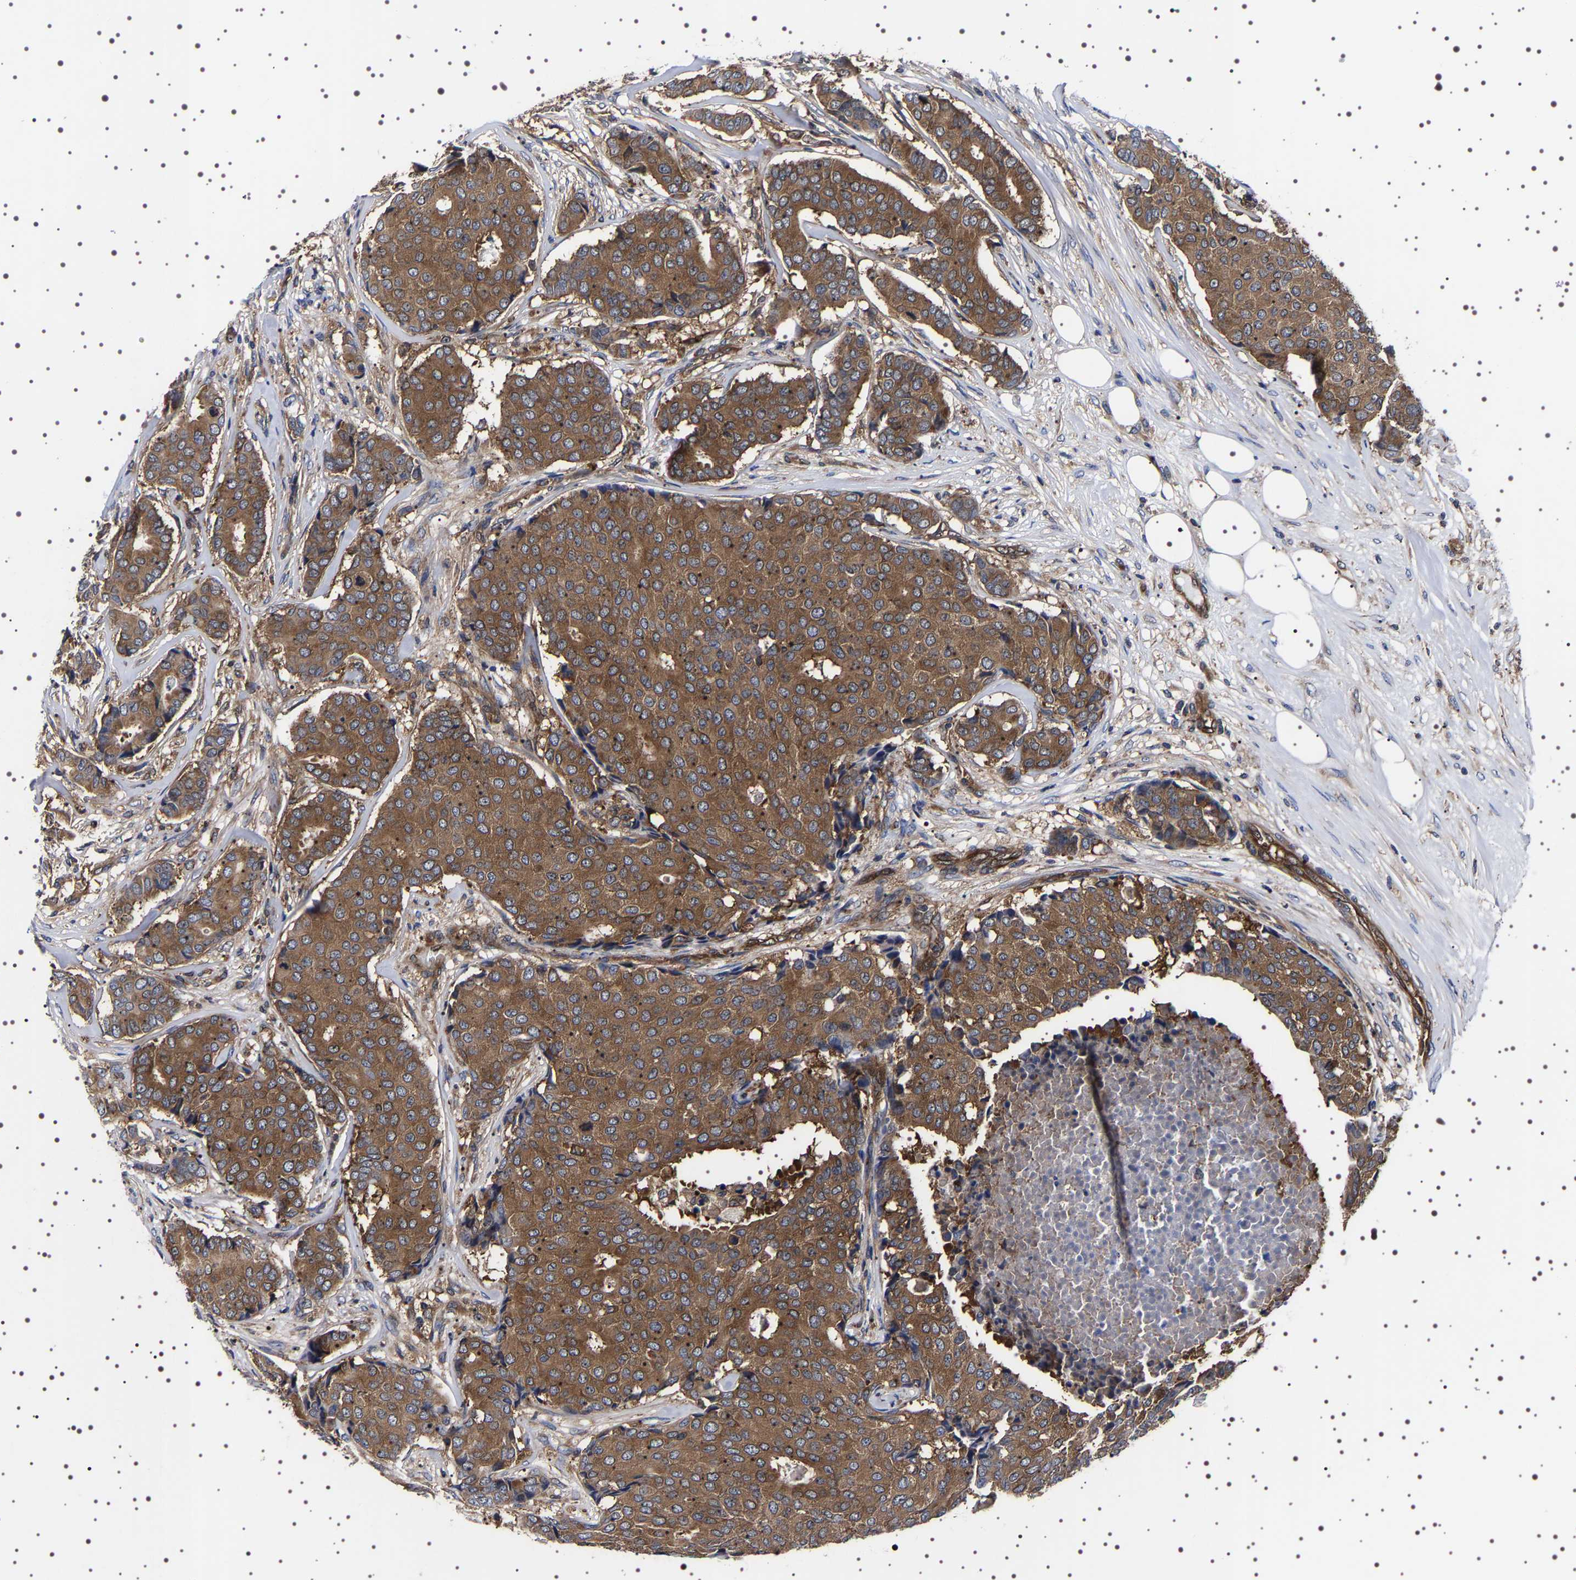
{"staining": {"intensity": "moderate", "quantity": ">75%", "location": "cytoplasmic/membranous"}, "tissue": "breast cancer", "cell_type": "Tumor cells", "image_type": "cancer", "snomed": [{"axis": "morphology", "description": "Duct carcinoma"}, {"axis": "topography", "description": "Breast"}], "caption": "This is a histology image of immunohistochemistry (IHC) staining of intraductal carcinoma (breast), which shows moderate expression in the cytoplasmic/membranous of tumor cells.", "gene": "DARS1", "patient": {"sex": "female", "age": 75}}